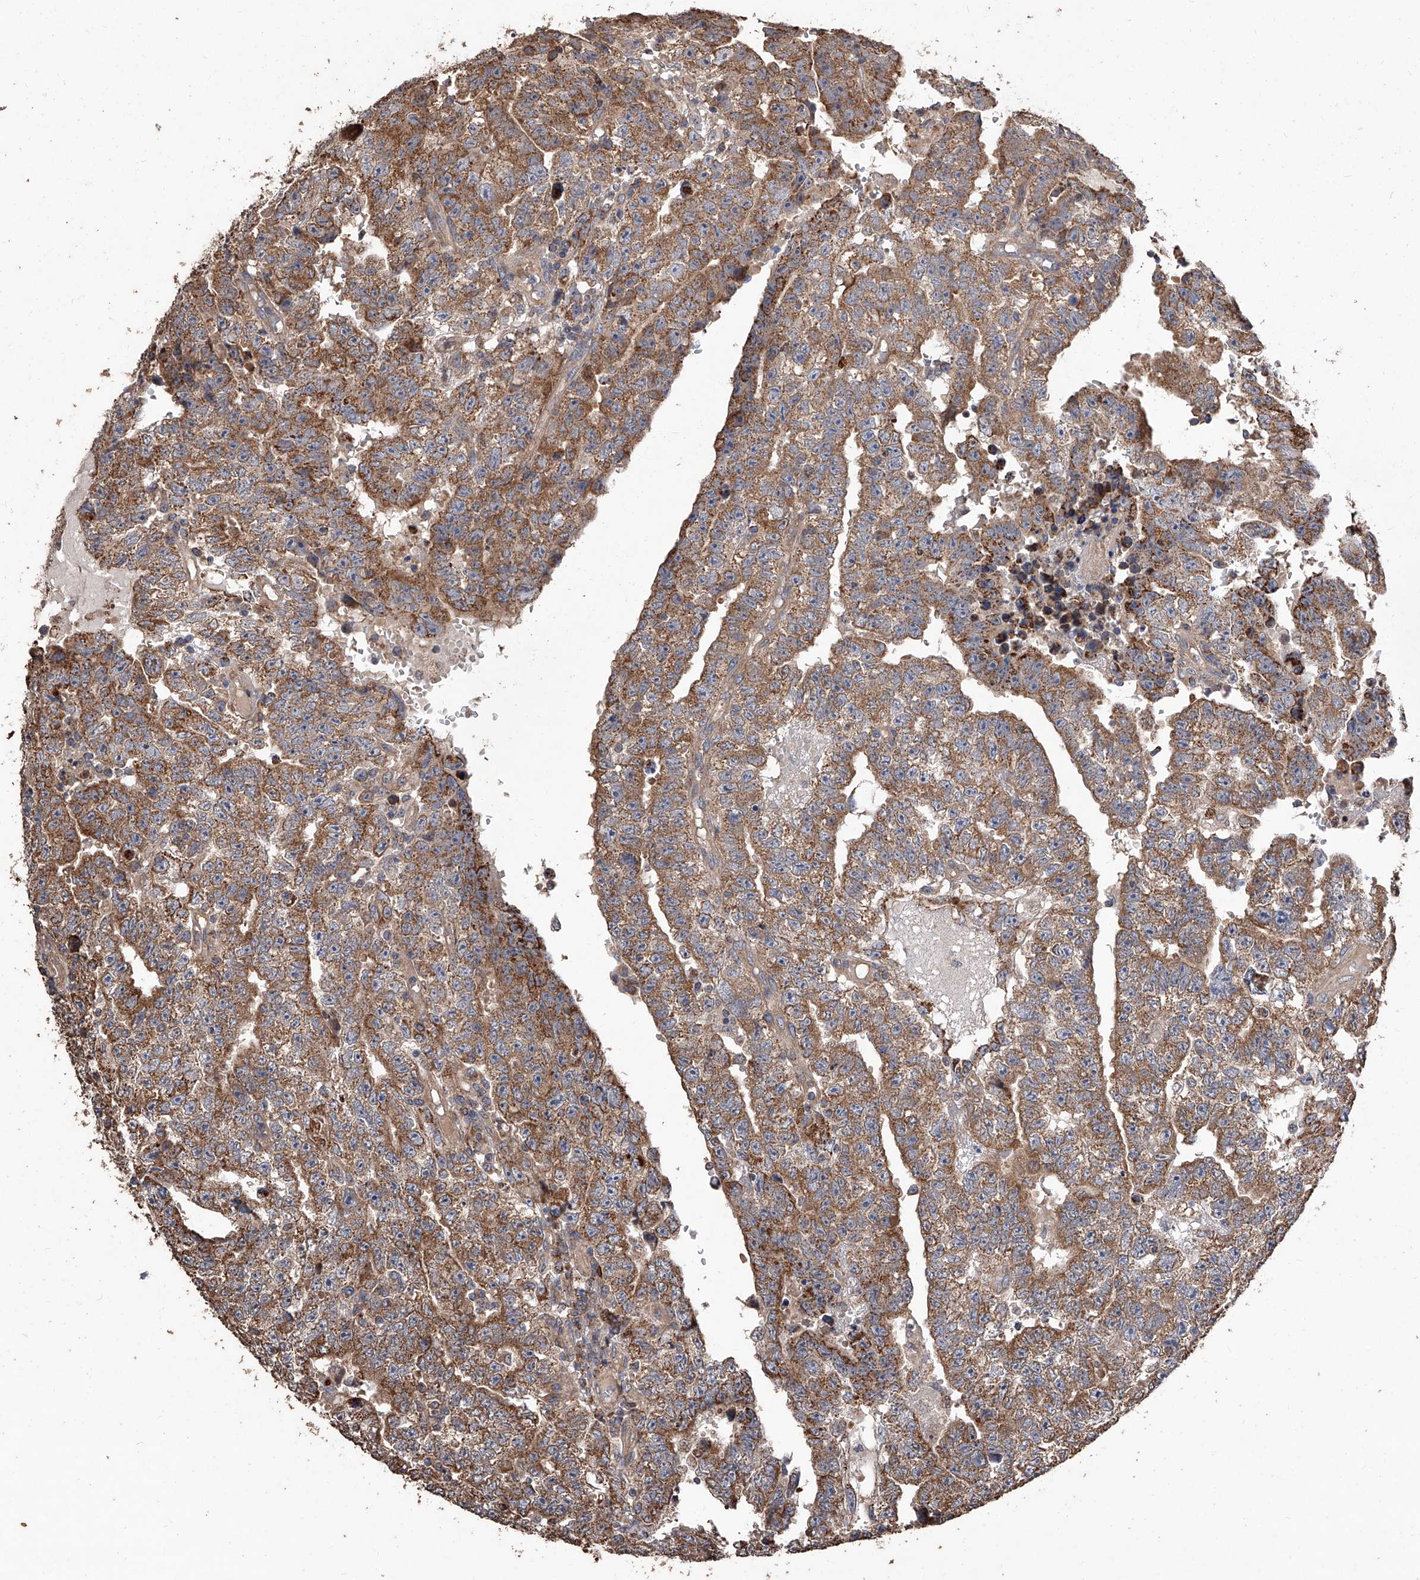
{"staining": {"intensity": "moderate", "quantity": ">75%", "location": "cytoplasmic/membranous"}, "tissue": "testis cancer", "cell_type": "Tumor cells", "image_type": "cancer", "snomed": [{"axis": "morphology", "description": "Carcinoma, Embryonal, NOS"}, {"axis": "topography", "description": "Testis"}], "caption": "A histopathology image of human testis cancer (embryonal carcinoma) stained for a protein displays moderate cytoplasmic/membranous brown staining in tumor cells.", "gene": "LTV1", "patient": {"sex": "male", "age": 25}}